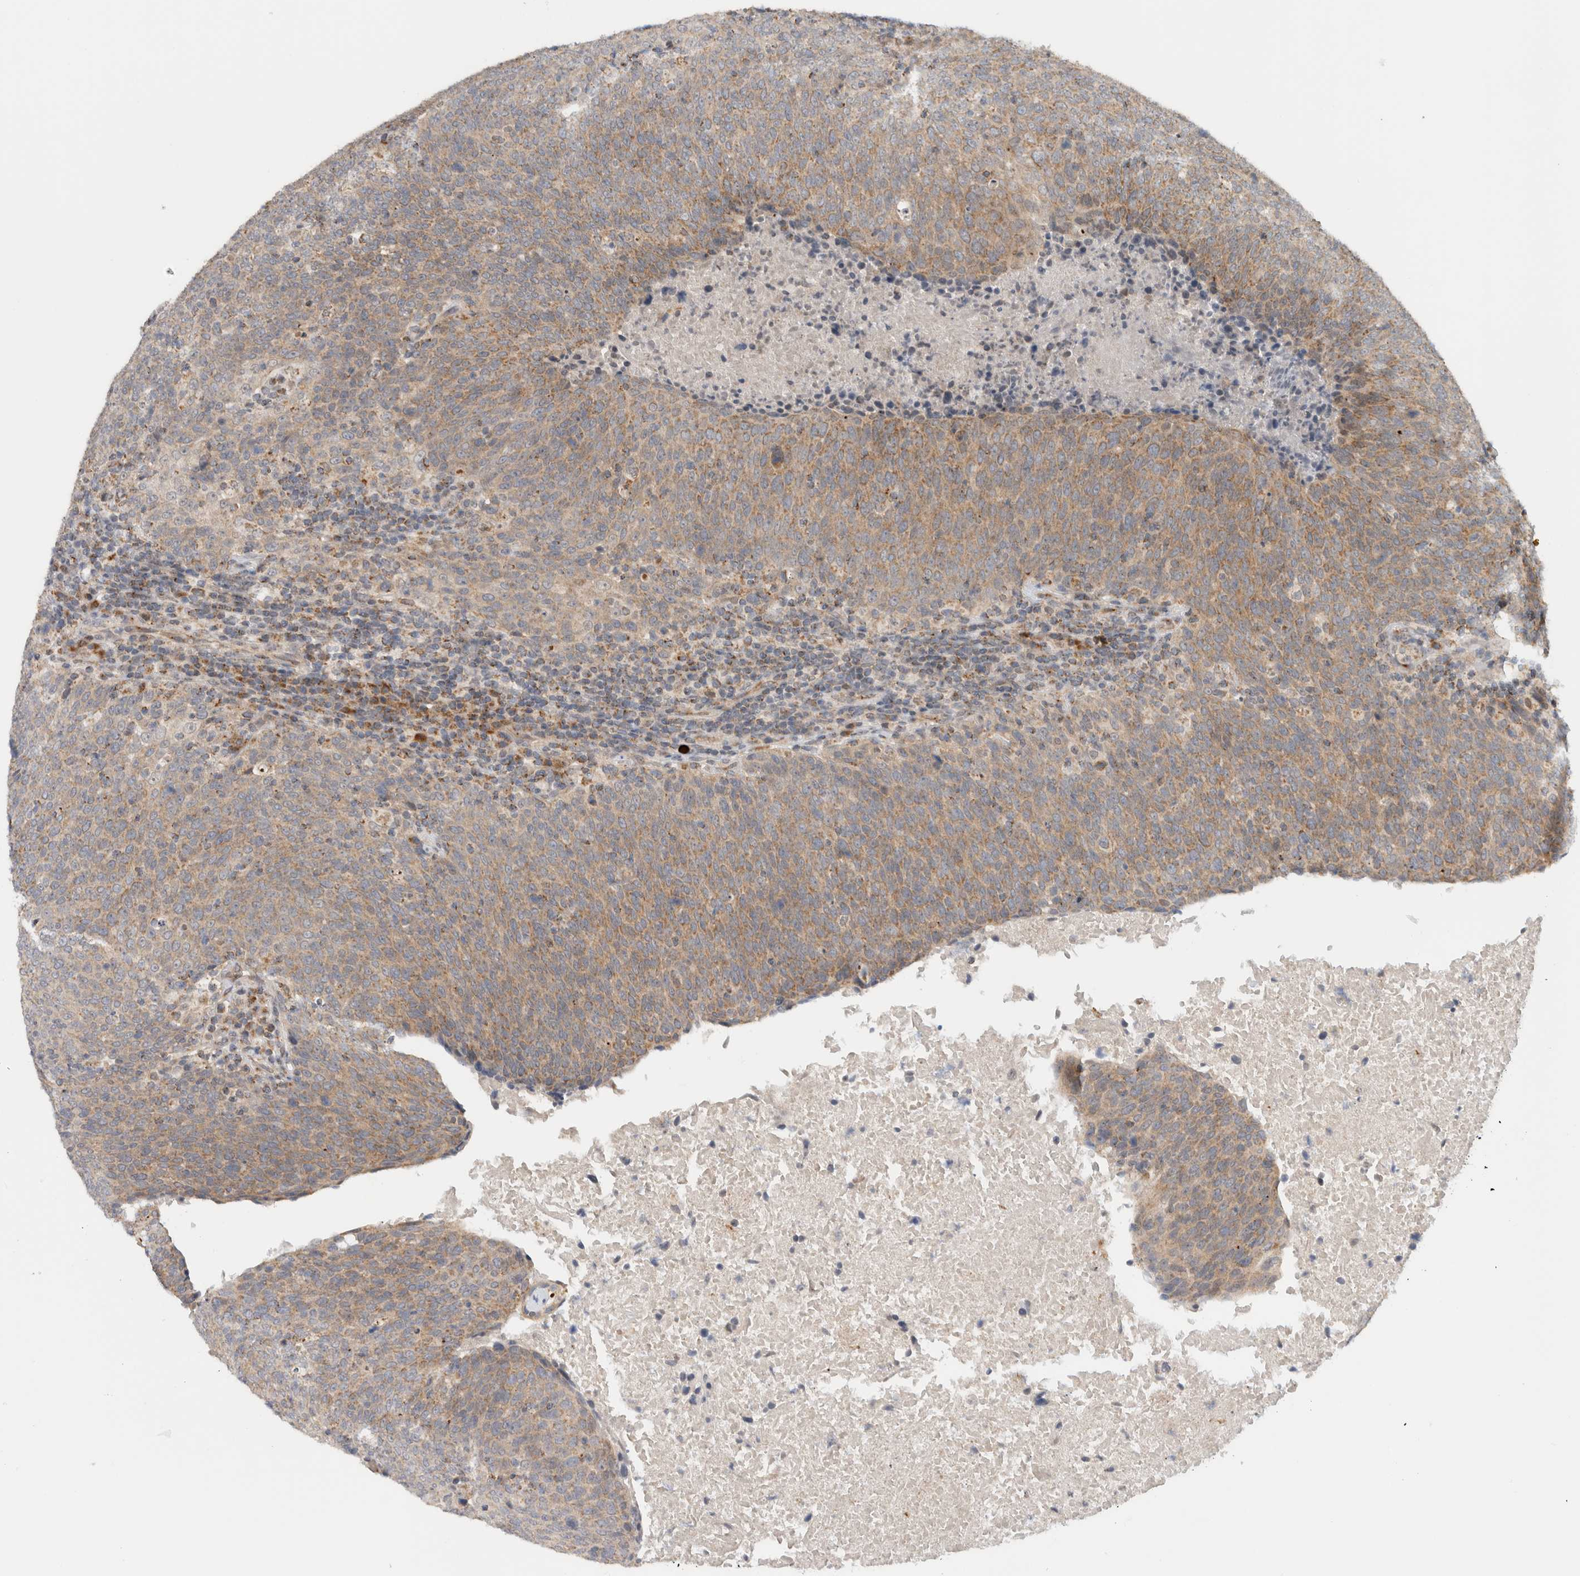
{"staining": {"intensity": "weak", "quantity": ">75%", "location": "cytoplasmic/membranous"}, "tissue": "head and neck cancer", "cell_type": "Tumor cells", "image_type": "cancer", "snomed": [{"axis": "morphology", "description": "Squamous cell carcinoma, NOS"}, {"axis": "morphology", "description": "Squamous cell carcinoma, metastatic, NOS"}, {"axis": "topography", "description": "Lymph node"}, {"axis": "topography", "description": "Head-Neck"}], "caption": "Protein staining demonstrates weak cytoplasmic/membranous staining in approximately >75% of tumor cells in head and neck metastatic squamous cell carcinoma. (DAB (3,3'-diaminobenzidine) = brown stain, brightfield microscopy at high magnification).", "gene": "CMC2", "patient": {"sex": "male", "age": 62}}